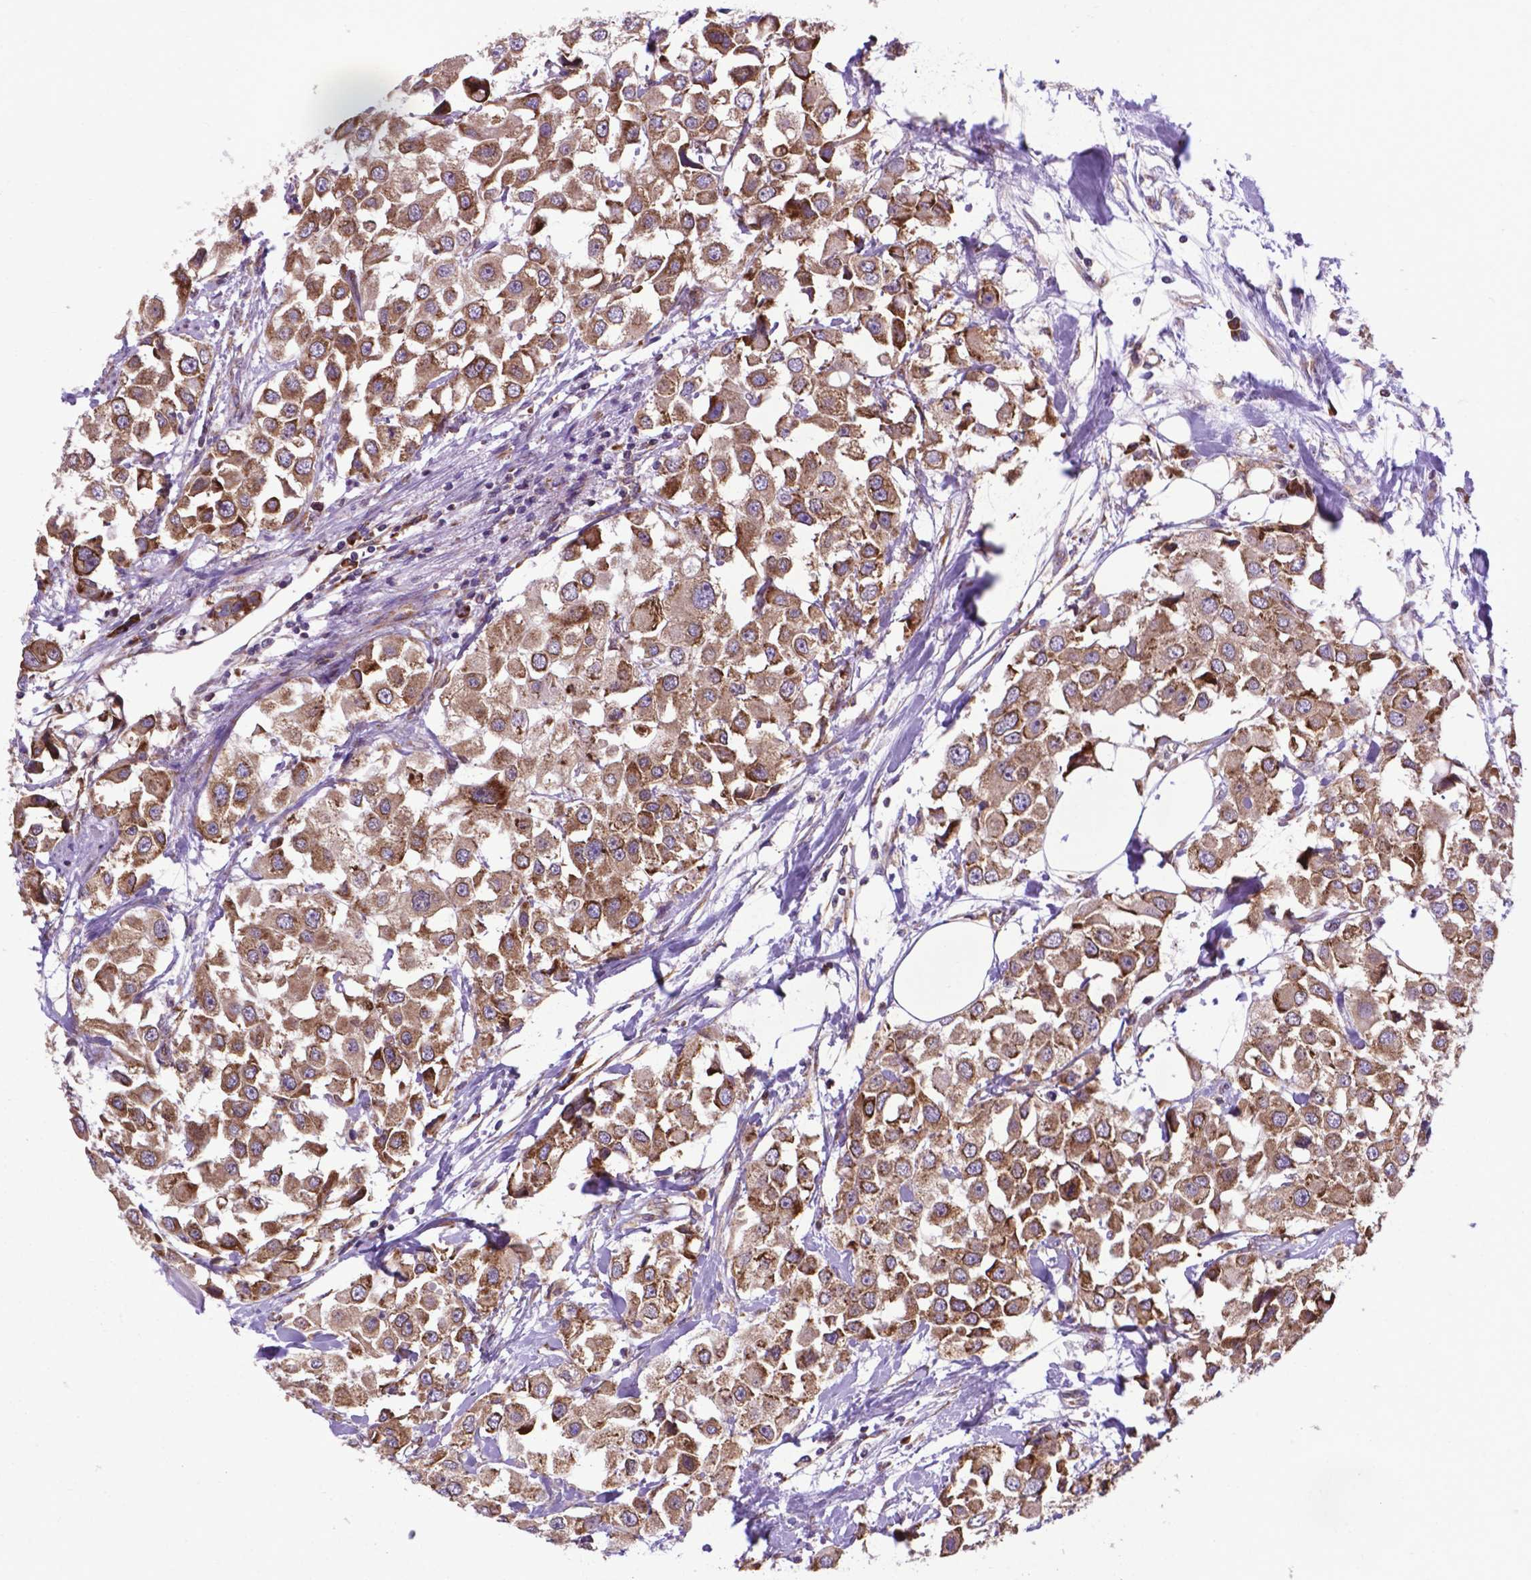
{"staining": {"intensity": "moderate", "quantity": ">75%", "location": "cytoplasmic/membranous"}, "tissue": "urothelial cancer", "cell_type": "Tumor cells", "image_type": "cancer", "snomed": [{"axis": "morphology", "description": "Urothelial carcinoma, High grade"}, {"axis": "topography", "description": "Urinary bladder"}], "caption": "Protein expression analysis of urothelial cancer exhibits moderate cytoplasmic/membranous positivity in approximately >75% of tumor cells.", "gene": "WDR83OS", "patient": {"sex": "female", "age": 64}}